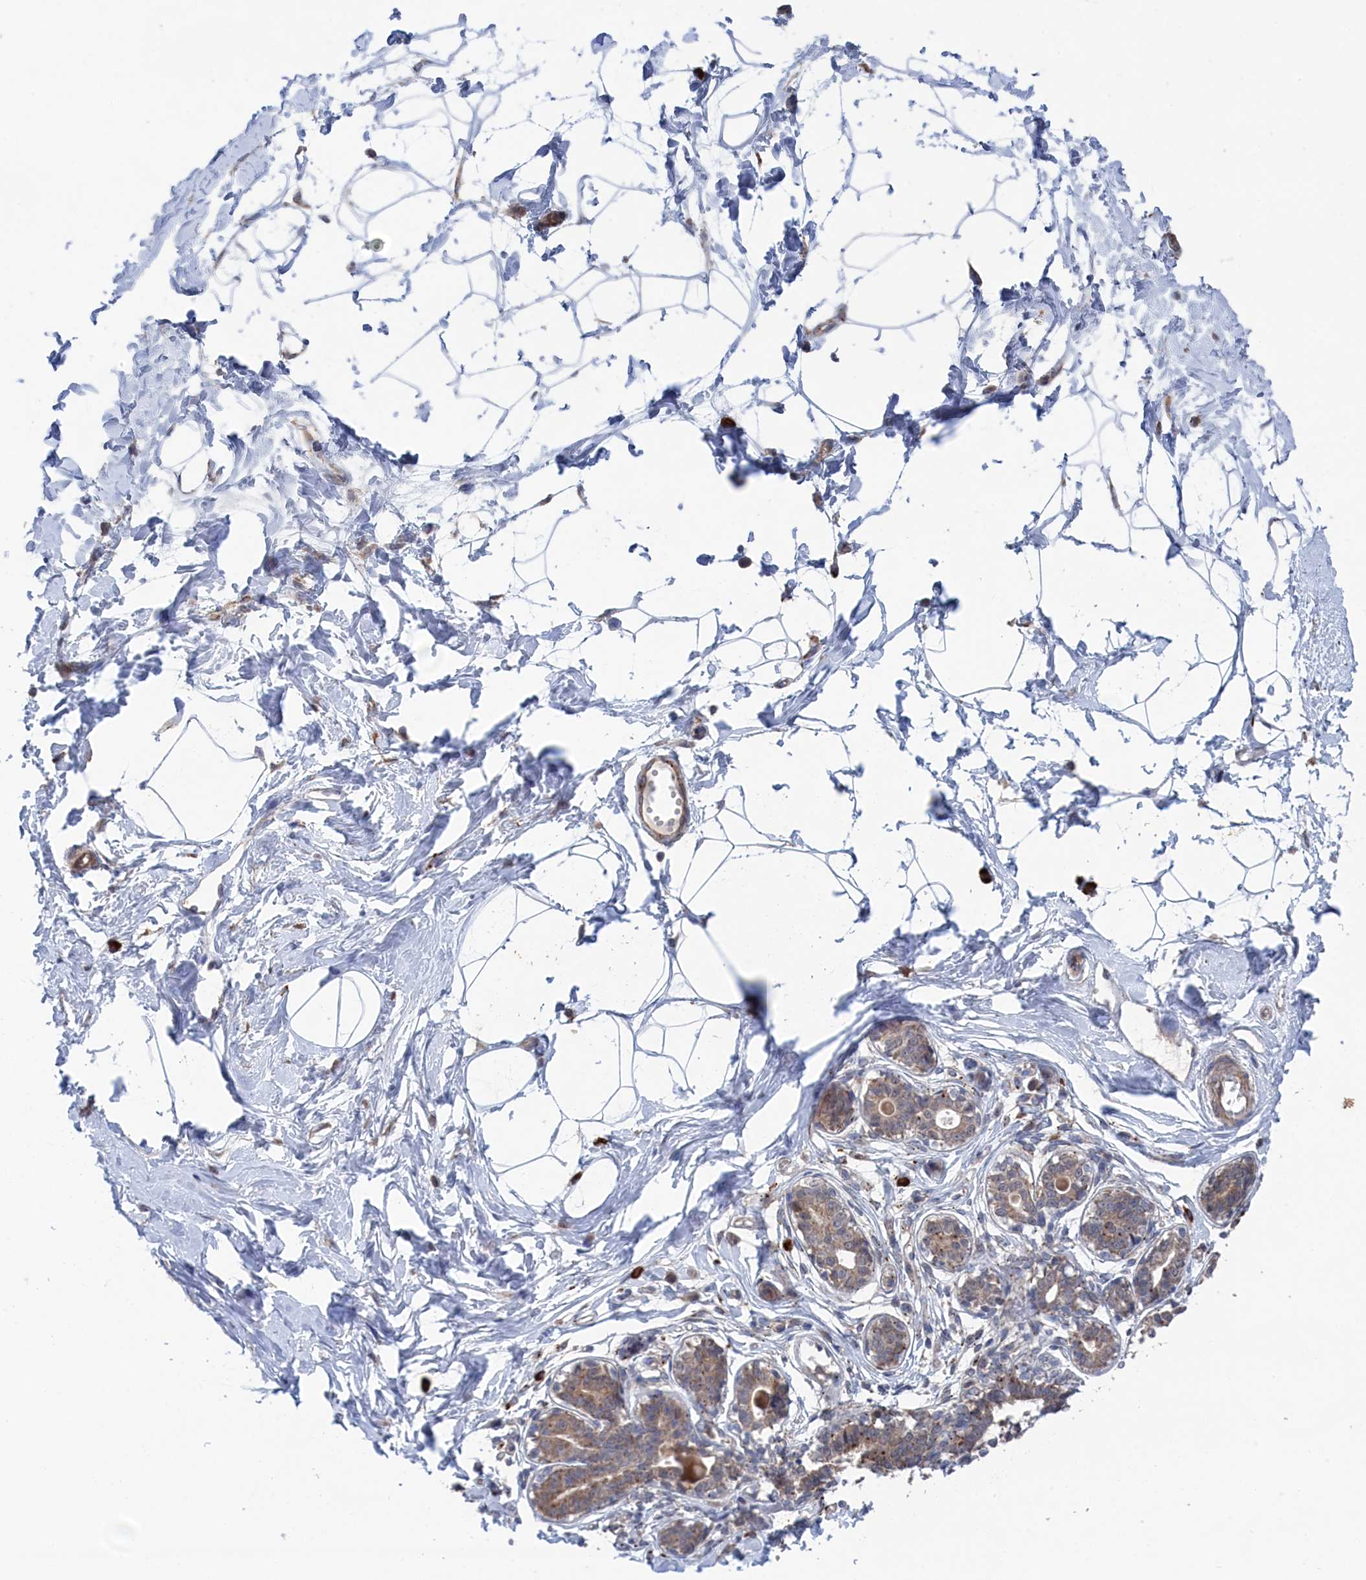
{"staining": {"intensity": "moderate", "quantity": ">75%", "location": "cytoplasmic/membranous"}, "tissue": "breast", "cell_type": "Adipocytes", "image_type": "normal", "snomed": [{"axis": "morphology", "description": "Normal tissue, NOS"}, {"axis": "topography", "description": "Breast"}], "caption": "Protein staining of normal breast reveals moderate cytoplasmic/membranous expression in about >75% of adipocytes.", "gene": "FILIP1L", "patient": {"sex": "female", "age": 45}}